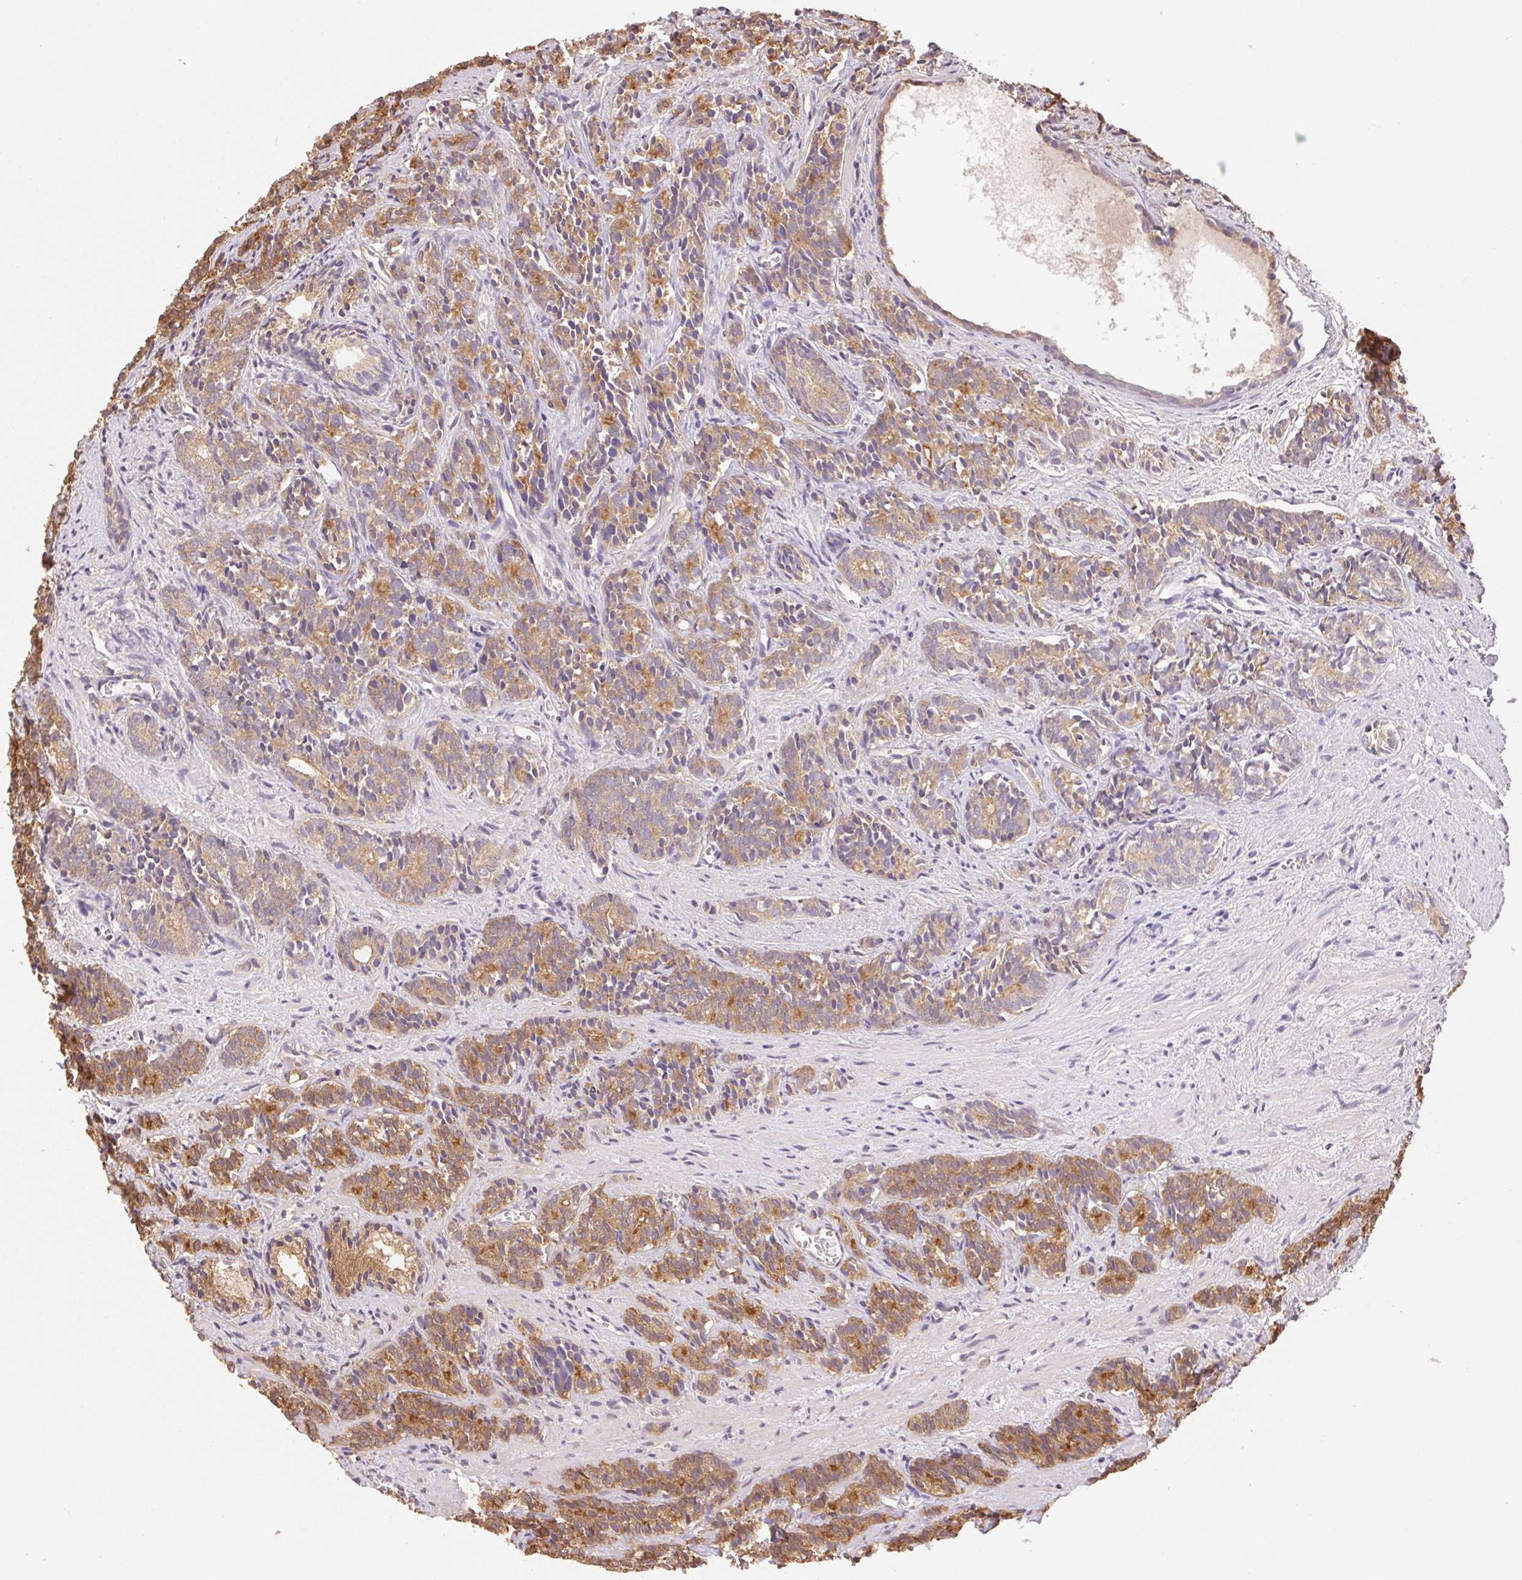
{"staining": {"intensity": "moderate", "quantity": ">75%", "location": "cytoplasmic/membranous"}, "tissue": "prostate cancer", "cell_type": "Tumor cells", "image_type": "cancer", "snomed": [{"axis": "morphology", "description": "Adenocarcinoma, High grade"}, {"axis": "topography", "description": "Prostate"}], "caption": "Prostate cancer (adenocarcinoma (high-grade)) was stained to show a protein in brown. There is medium levels of moderate cytoplasmic/membranous staining in approximately >75% of tumor cells. Using DAB (brown) and hematoxylin (blue) stains, captured at high magnification using brightfield microscopy.", "gene": "GDI2", "patient": {"sex": "male", "age": 84}}